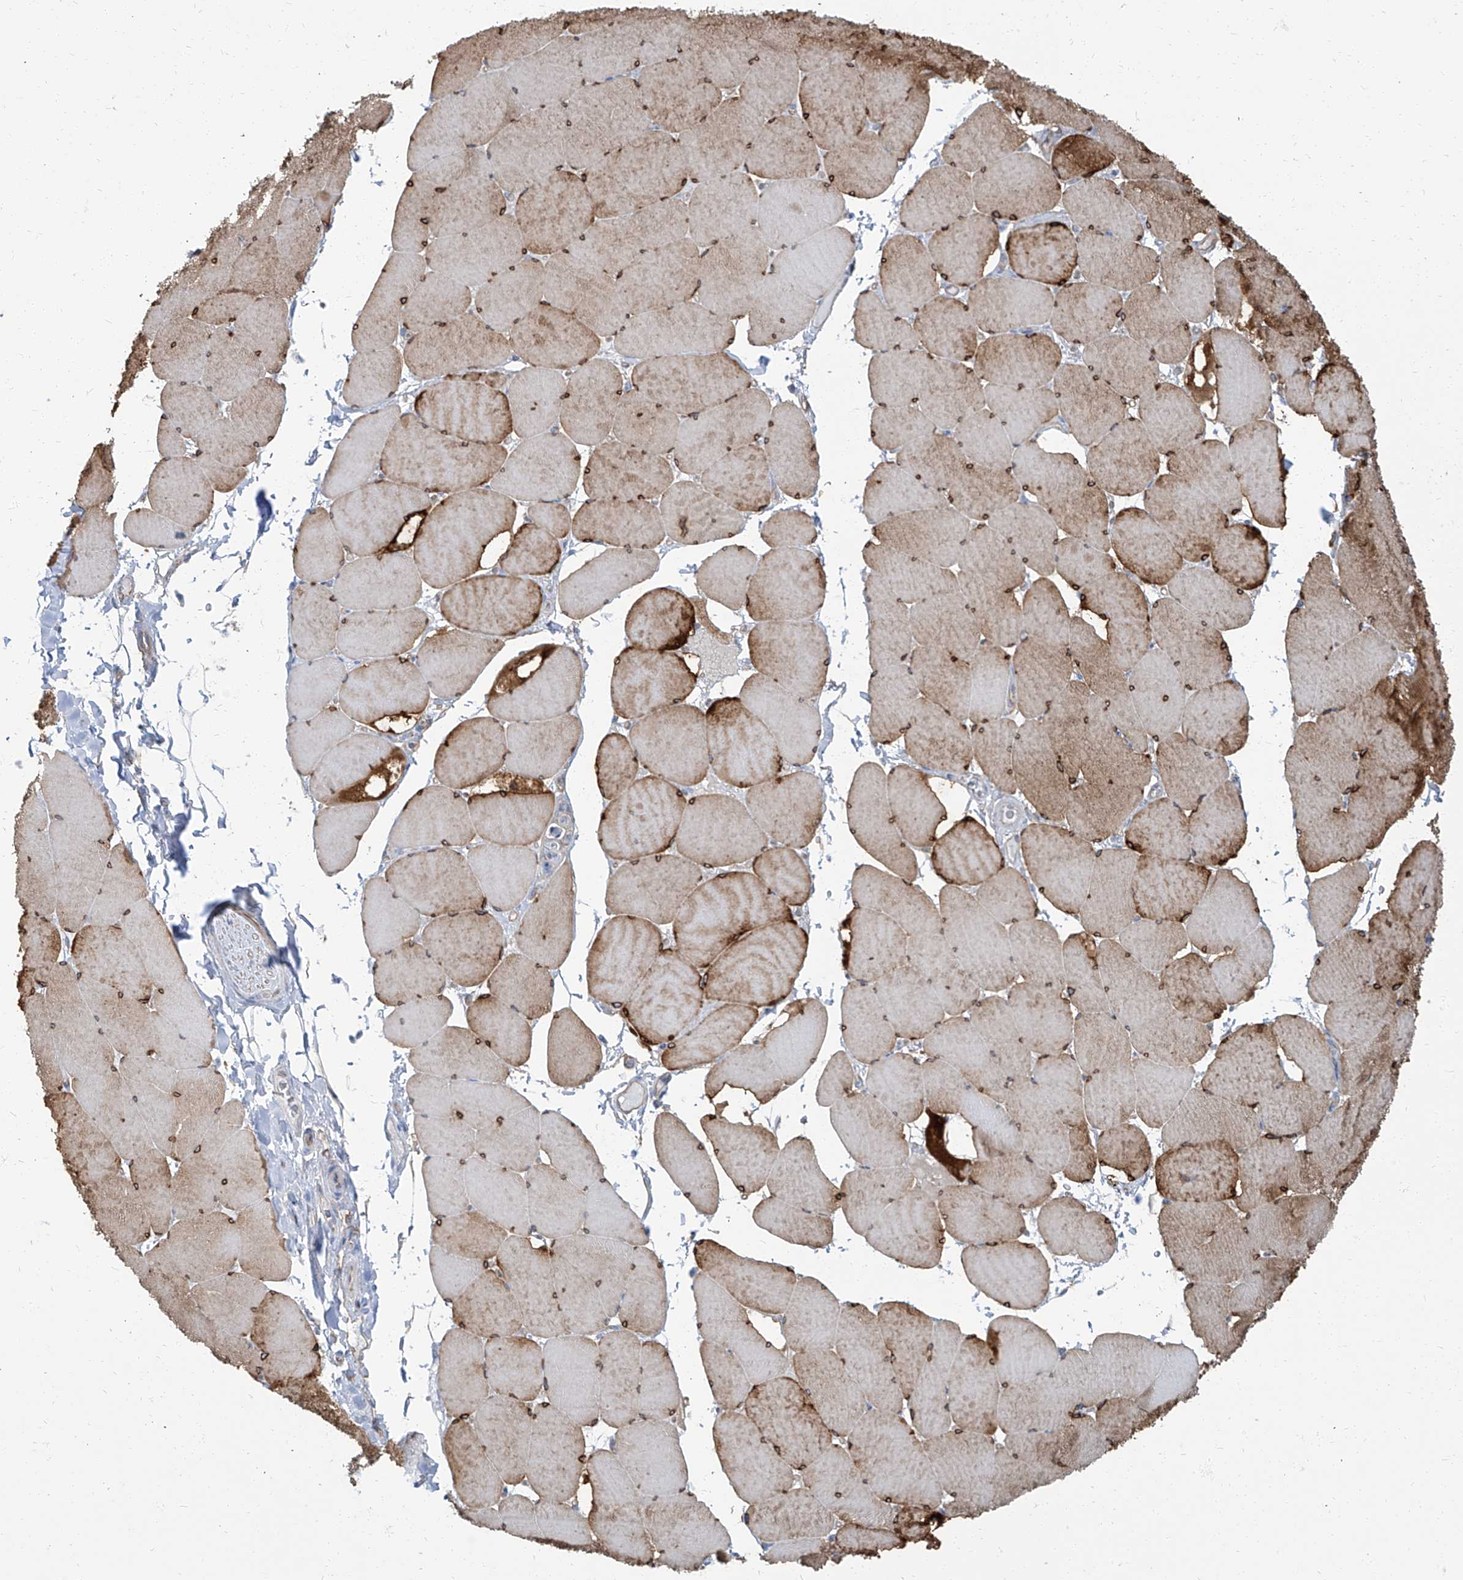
{"staining": {"intensity": "strong", "quantity": "25%-75%", "location": "cytoplasmic/membranous"}, "tissue": "skeletal muscle", "cell_type": "Myocytes", "image_type": "normal", "snomed": [{"axis": "morphology", "description": "Normal tissue, NOS"}, {"axis": "topography", "description": "Skeletal muscle"}, {"axis": "topography", "description": "Head-Neck"}], "caption": "A brown stain labels strong cytoplasmic/membranous positivity of a protein in myocytes of unremarkable skeletal muscle.", "gene": "TXLNB", "patient": {"sex": "male", "age": 66}}